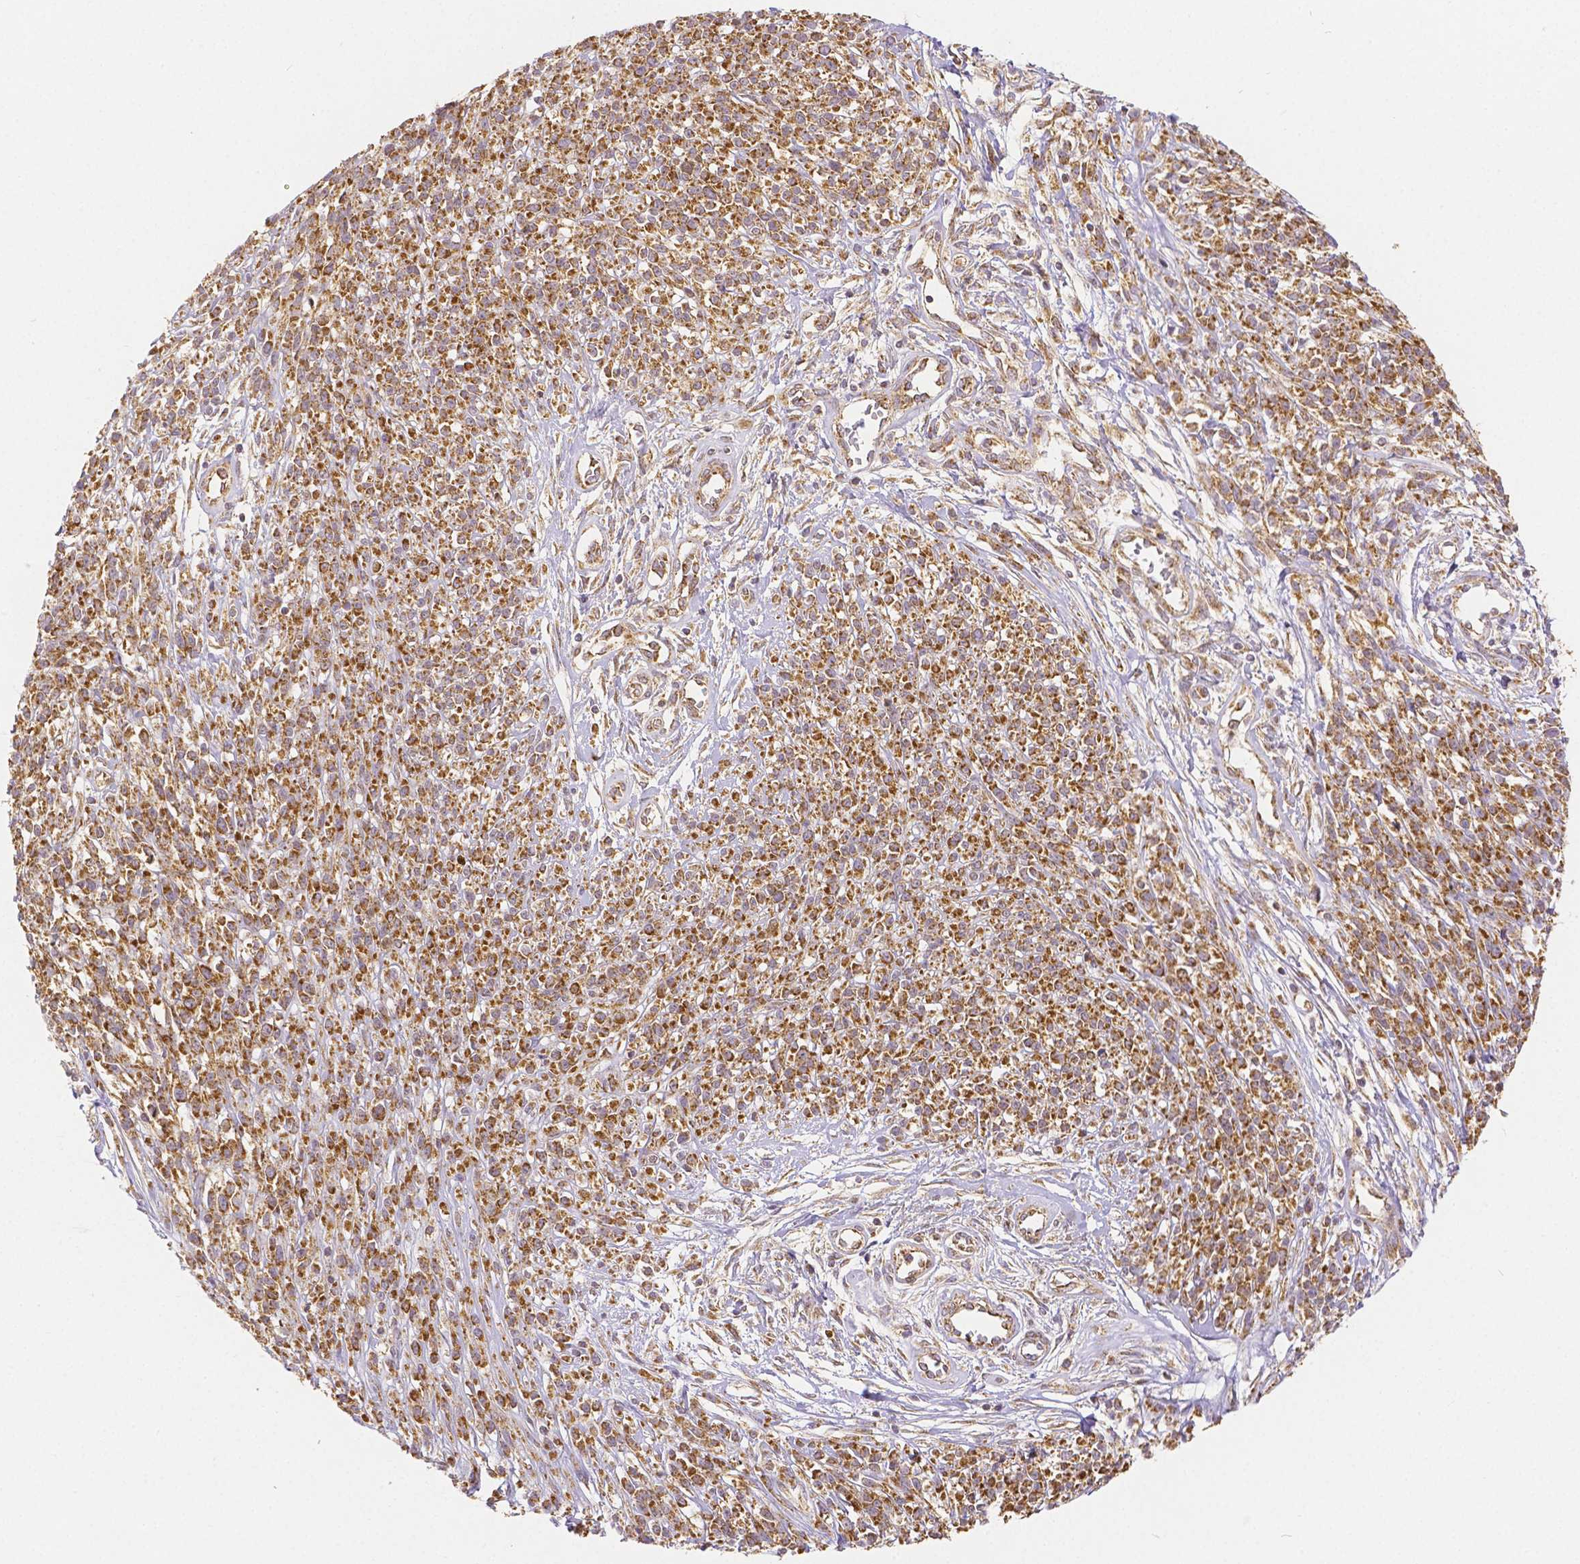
{"staining": {"intensity": "strong", "quantity": ">75%", "location": "cytoplasmic/membranous"}, "tissue": "melanoma", "cell_type": "Tumor cells", "image_type": "cancer", "snomed": [{"axis": "morphology", "description": "Malignant melanoma, NOS"}, {"axis": "topography", "description": "Skin"}, {"axis": "topography", "description": "Skin of trunk"}], "caption": "IHC of melanoma demonstrates high levels of strong cytoplasmic/membranous expression in about >75% of tumor cells. Nuclei are stained in blue.", "gene": "RHOT1", "patient": {"sex": "male", "age": 74}}